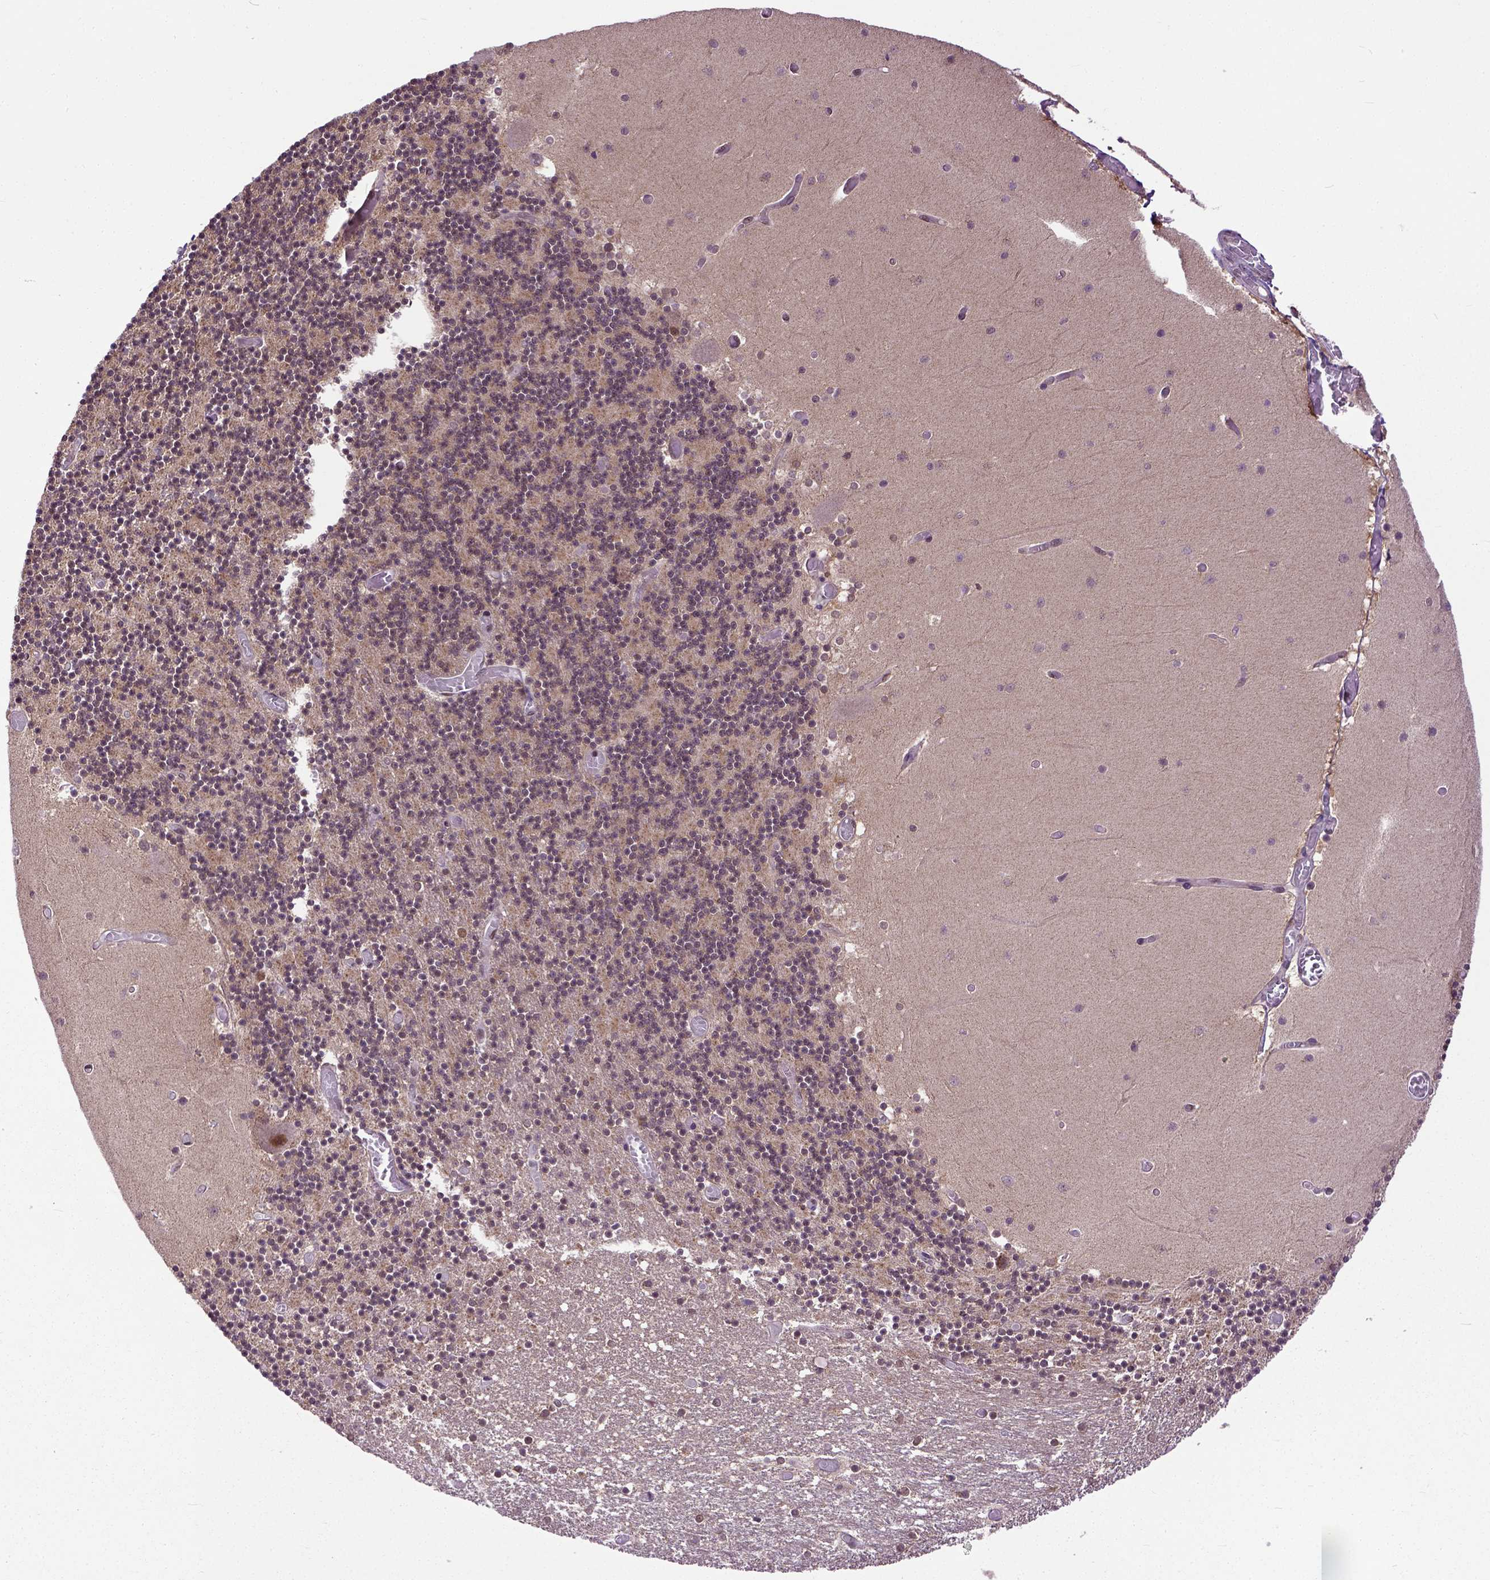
{"staining": {"intensity": "moderate", "quantity": "<25%", "location": "nuclear"}, "tissue": "cerebellum", "cell_type": "Cells in granular layer", "image_type": "normal", "snomed": [{"axis": "morphology", "description": "Normal tissue, NOS"}, {"axis": "topography", "description": "Cerebellum"}], "caption": "Brown immunohistochemical staining in normal cerebellum shows moderate nuclear expression in about <25% of cells in granular layer.", "gene": "UBA3", "patient": {"sex": "female", "age": 28}}